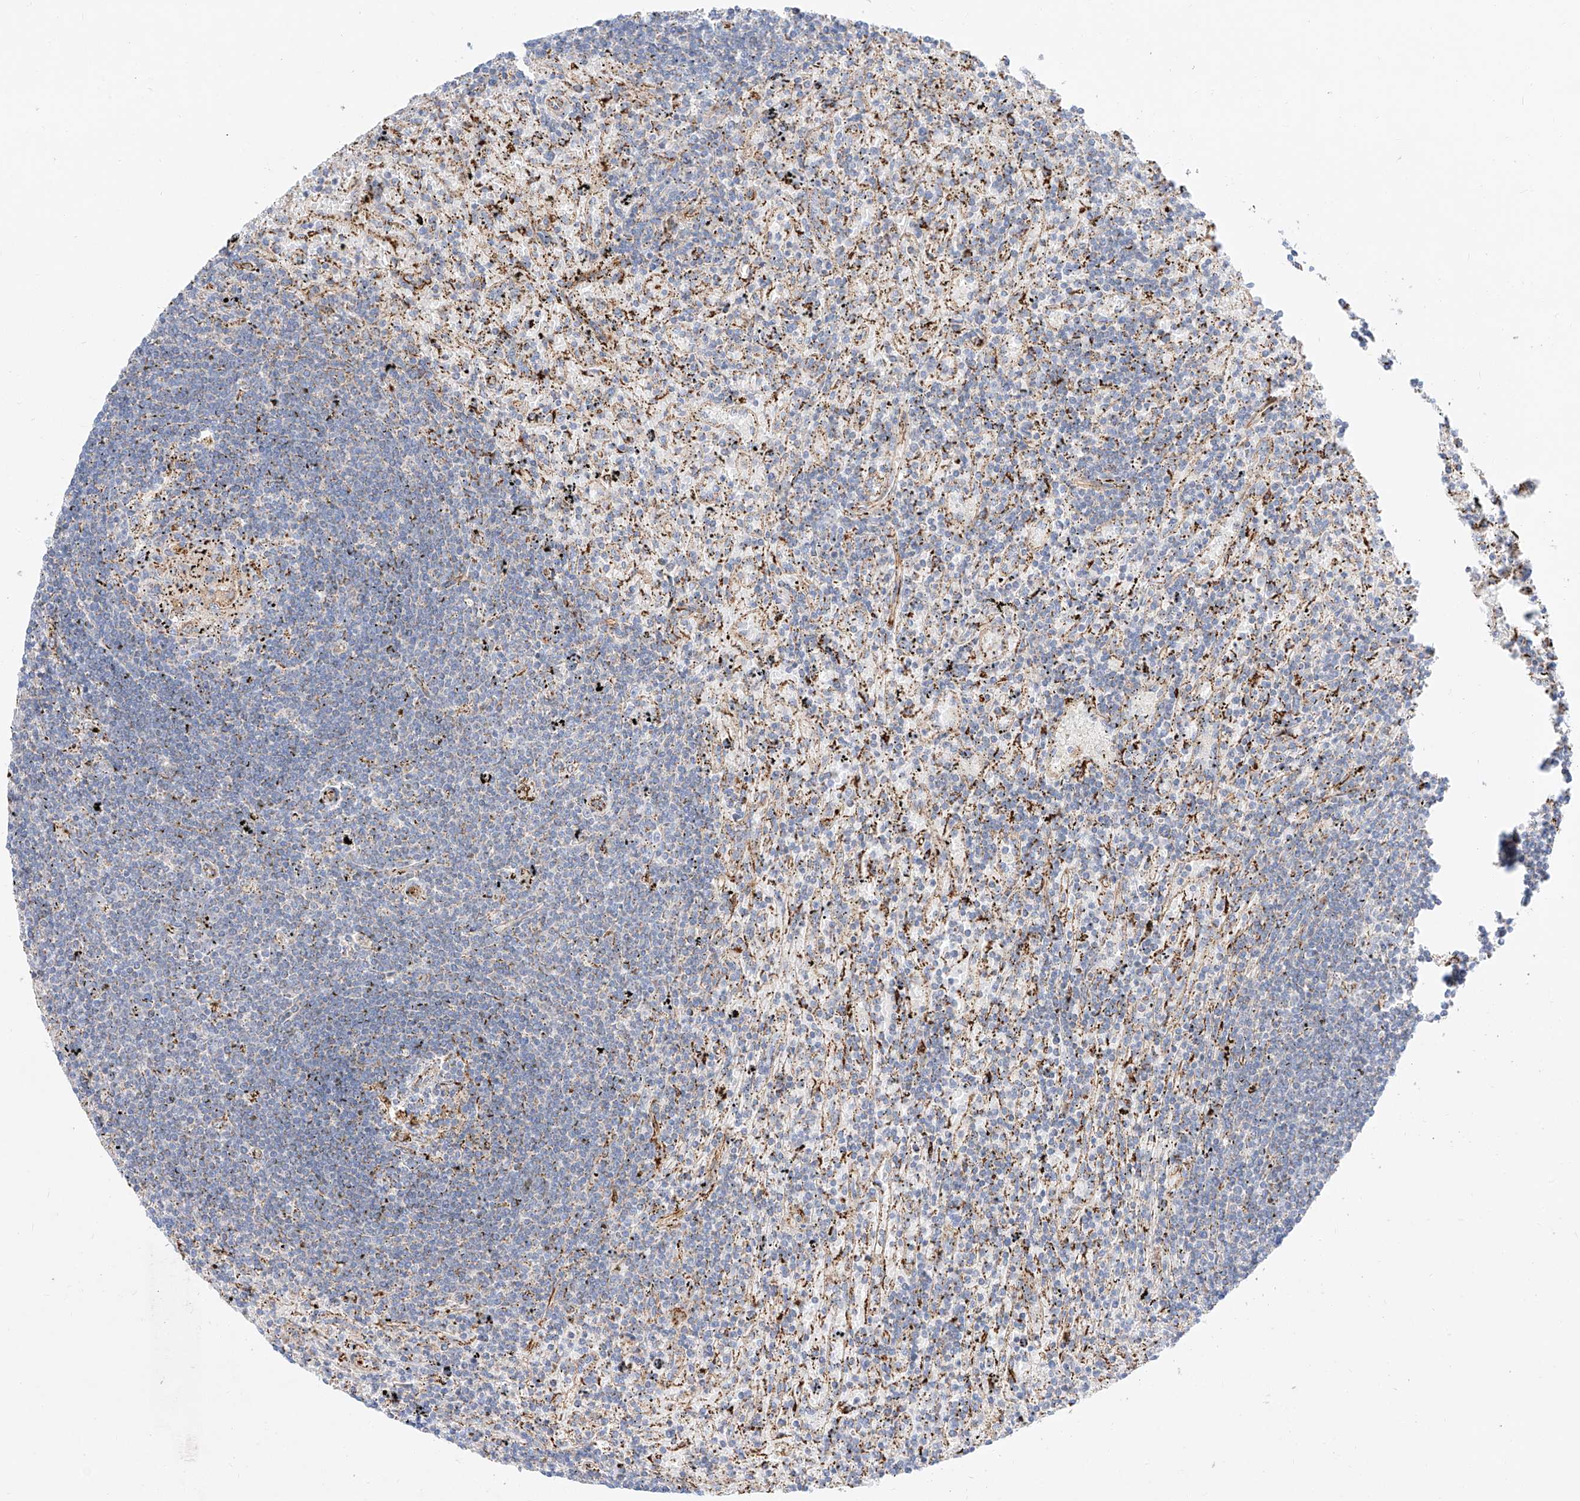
{"staining": {"intensity": "negative", "quantity": "none", "location": "none"}, "tissue": "lymphoma", "cell_type": "Tumor cells", "image_type": "cancer", "snomed": [{"axis": "morphology", "description": "Malignant lymphoma, non-Hodgkin's type, Low grade"}, {"axis": "topography", "description": "Spleen"}], "caption": "Immunohistochemistry of human malignant lymphoma, non-Hodgkin's type (low-grade) reveals no positivity in tumor cells.", "gene": "CST9", "patient": {"sex": "male", "age": 76}}